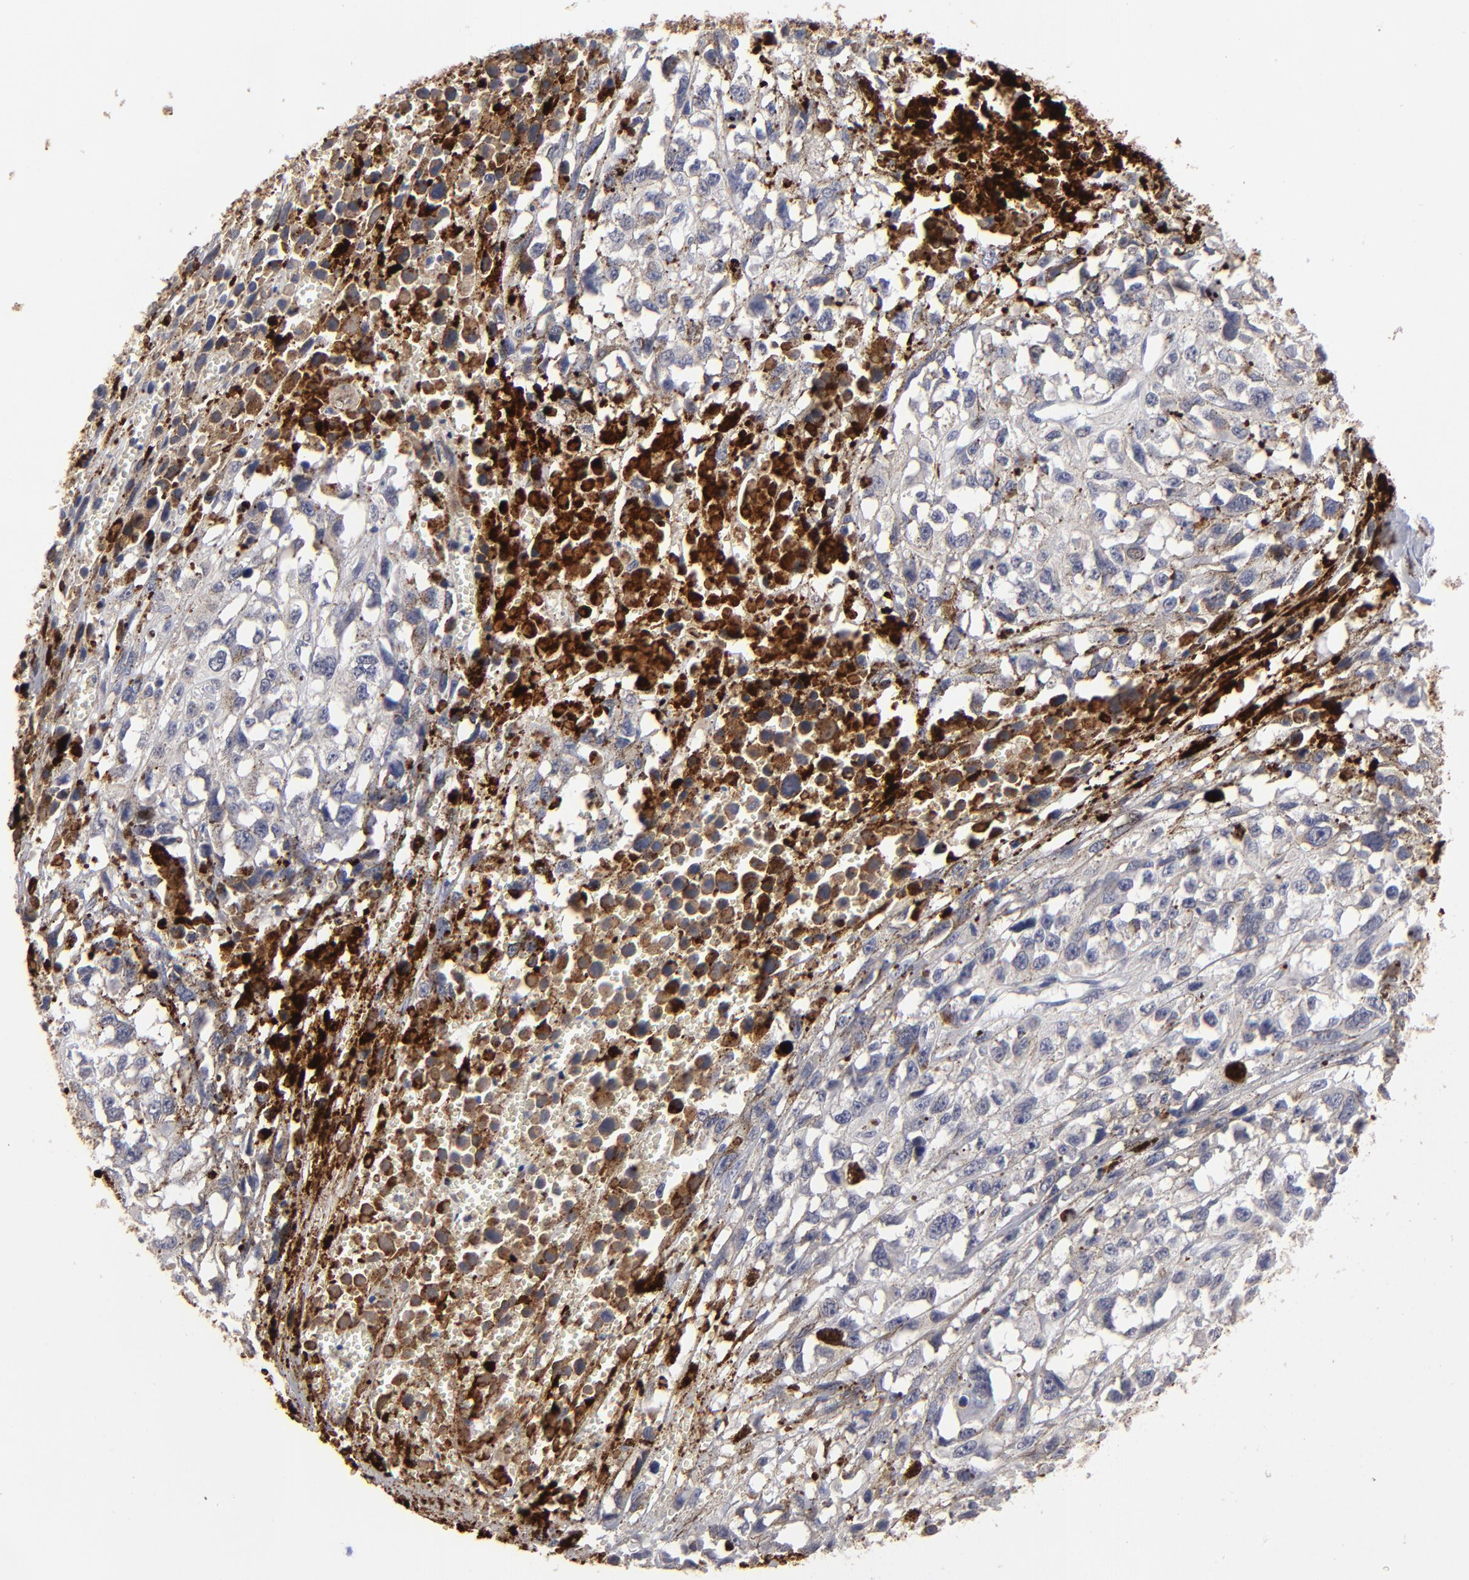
{"staining": {"intensity": "moderate", "quantity": "<25%", "location": "cytoplasmic/membranous"}, "tissue": "melanoma", "cell_type": "Tumor cells", "image_type": "cancer", "snomed": [{"axis": "morphology", "description": "Malignant melanoma, Metastatic site"}, {"axis": "topography", "description": "Lymph node"}], "caption": "Immunohistochemical staining of melanoma shows low levels of moderate cytoplasmic/membranous expression in about <25% of tumor cells.", "gene": "GPM6B", "patient": {"sex": "male", "age": 59}}